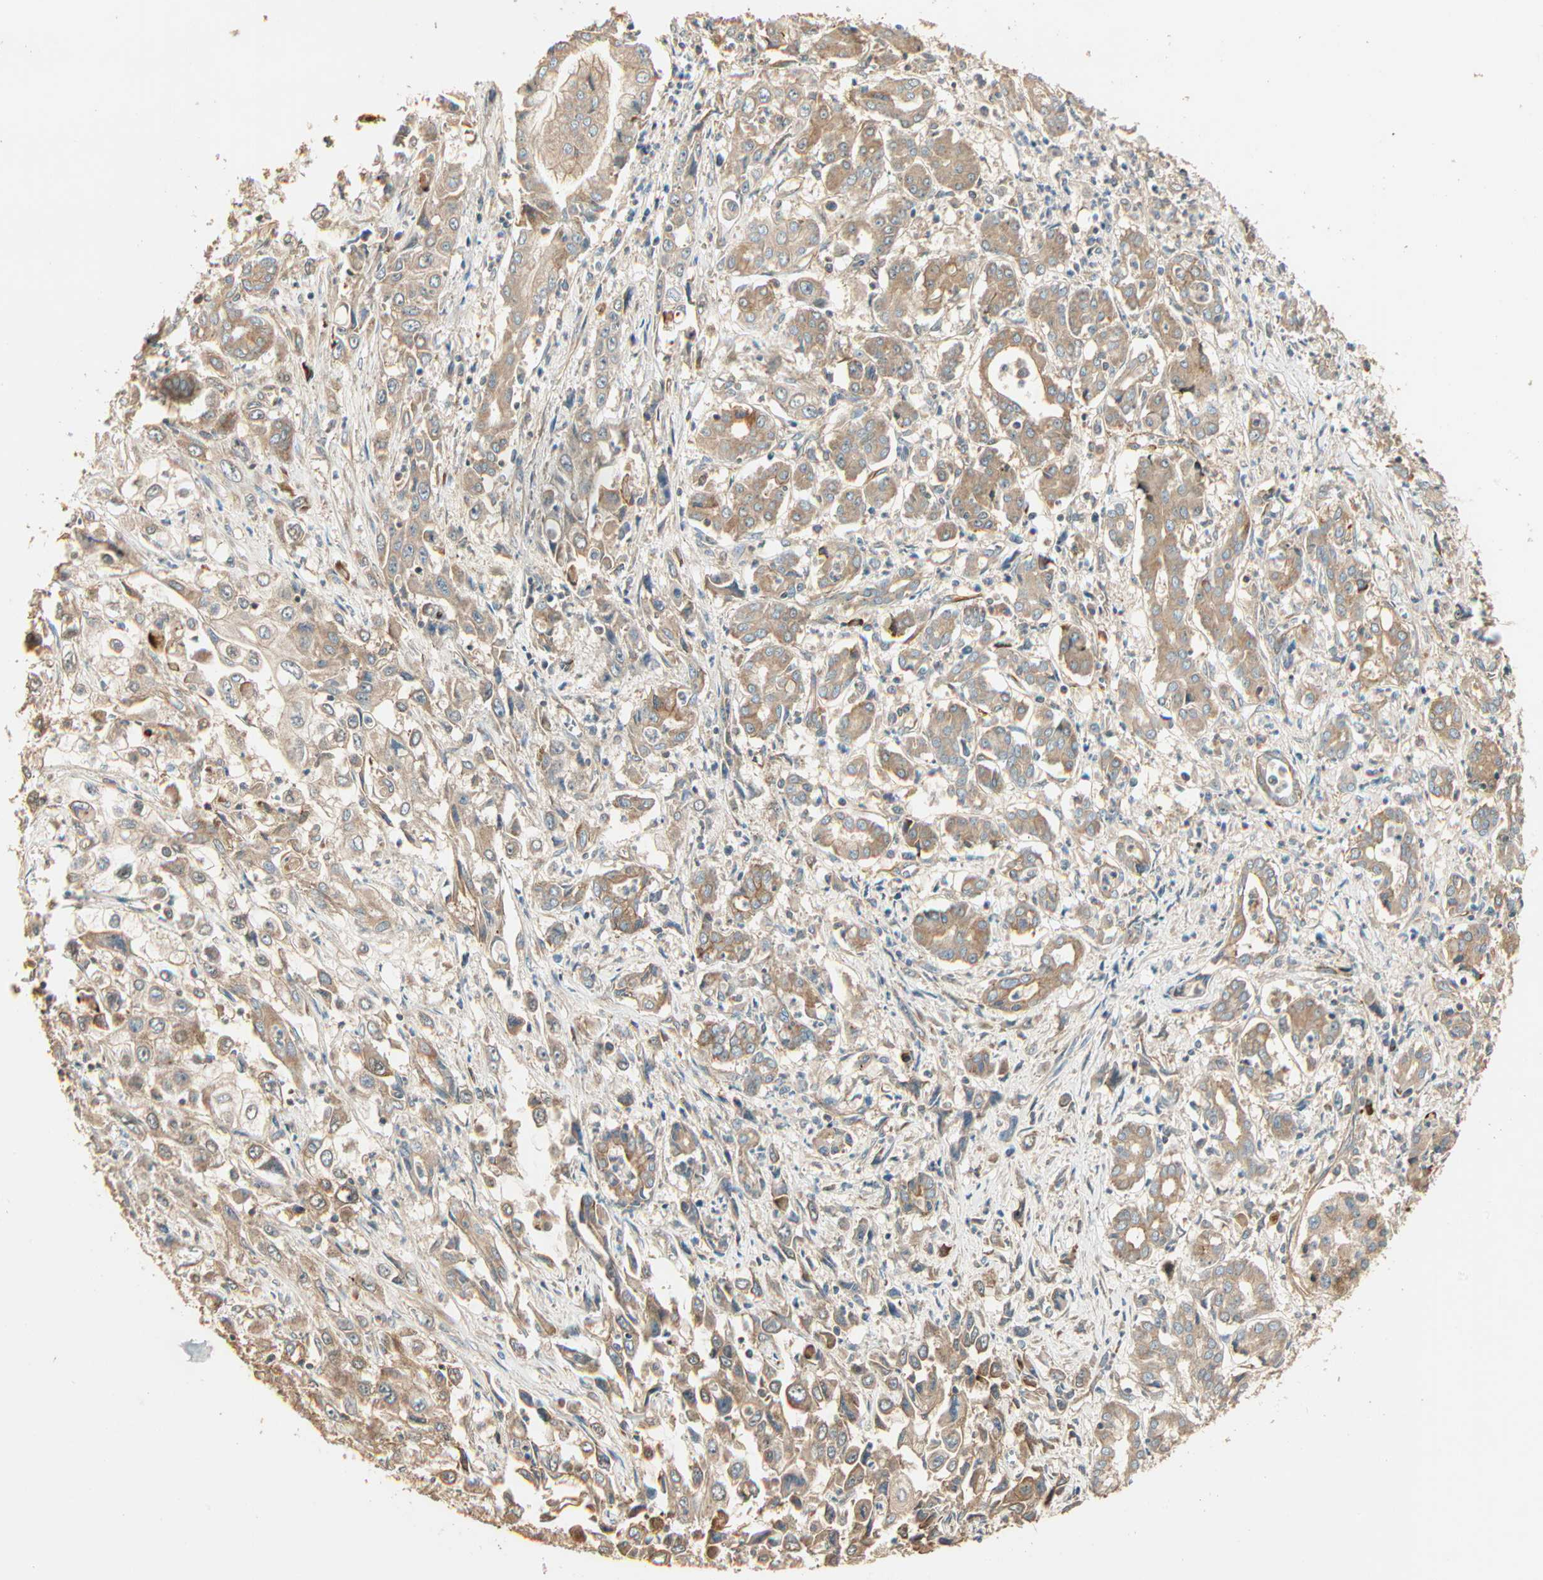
{"staining": {"intensity": "weak", "quantity": ">75%", "location": "cytoplasmic/membranous"}, "tissue": "pancreatic cancer", "cell_type": "Tumor cells", "image_type": "cancer", "snomed": [{"axis": "morphology", "description": "Adenocarcinoma, NOS"}, {"axis": "topography", "description": "Pancreas"}], "caption": "The histopathology image demonstrates a brown stain indicating the presence of a protein in the cytoplasmic/membranous of tumor cells in pancreatic cancer (adenocarcinoma).", "gene": "GALK1", "patient": {"sex": "male", "age": 70}}